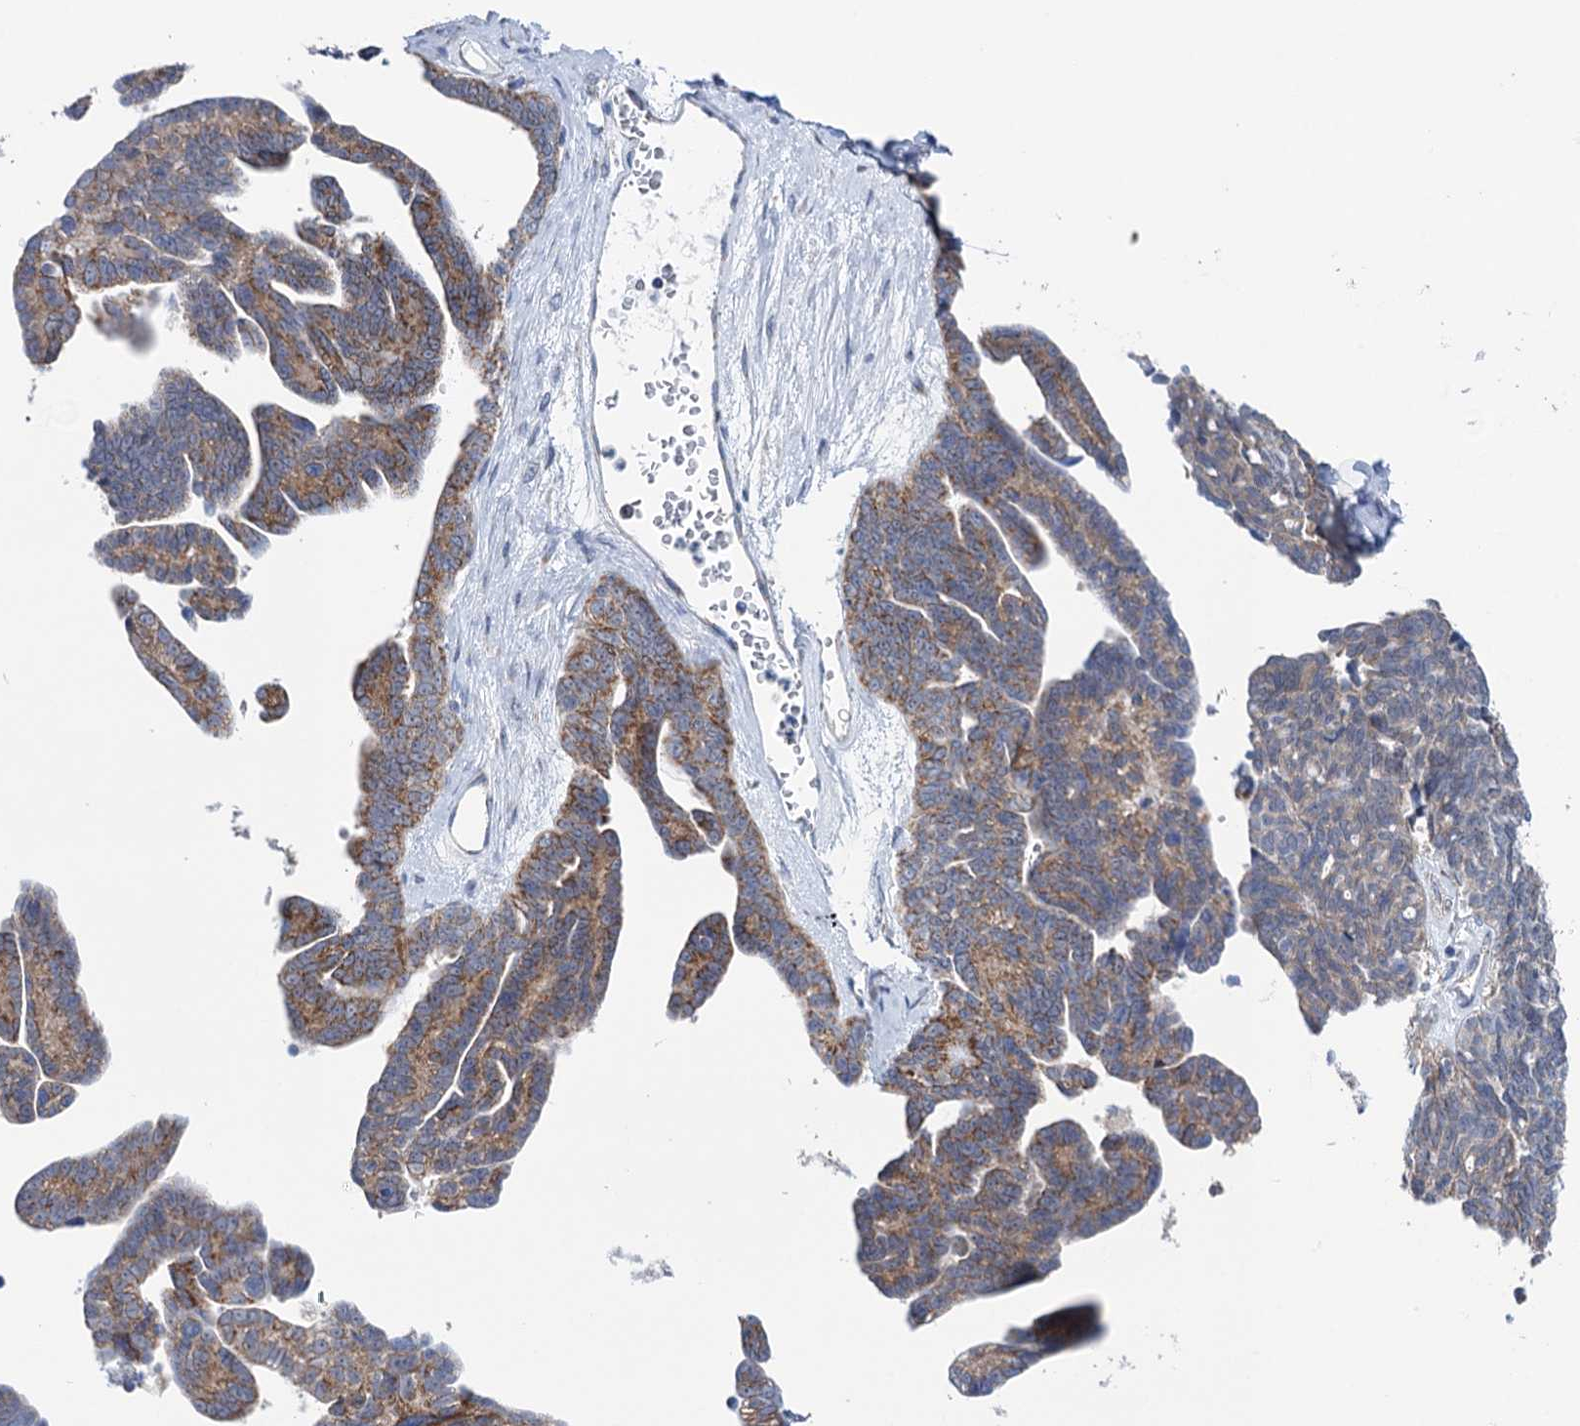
{"staining": {"intensity": "moderate", "quantity": "25%-75%", "location": "cytoplasmic/membranous"}, "tissue": "ovarian cancer", "cell_type": "Tumor cells", "image_type": "cancer", "snomed": [{"axis": "morphology", "description": "Cystadenocarcinoma, serous, NOS"}, {"axis": "topography", "description": "Ovary"}], "caption": "Immunohistochemical staining of serous cystadenocarcinoma (ovarian) exhibits medium levels of moderate cytoplasmic/membranous positivity in about 25%-75% of tumor cells.", "gene": "SUCLA2", "patient": {"sex": "female", "age": 79}}